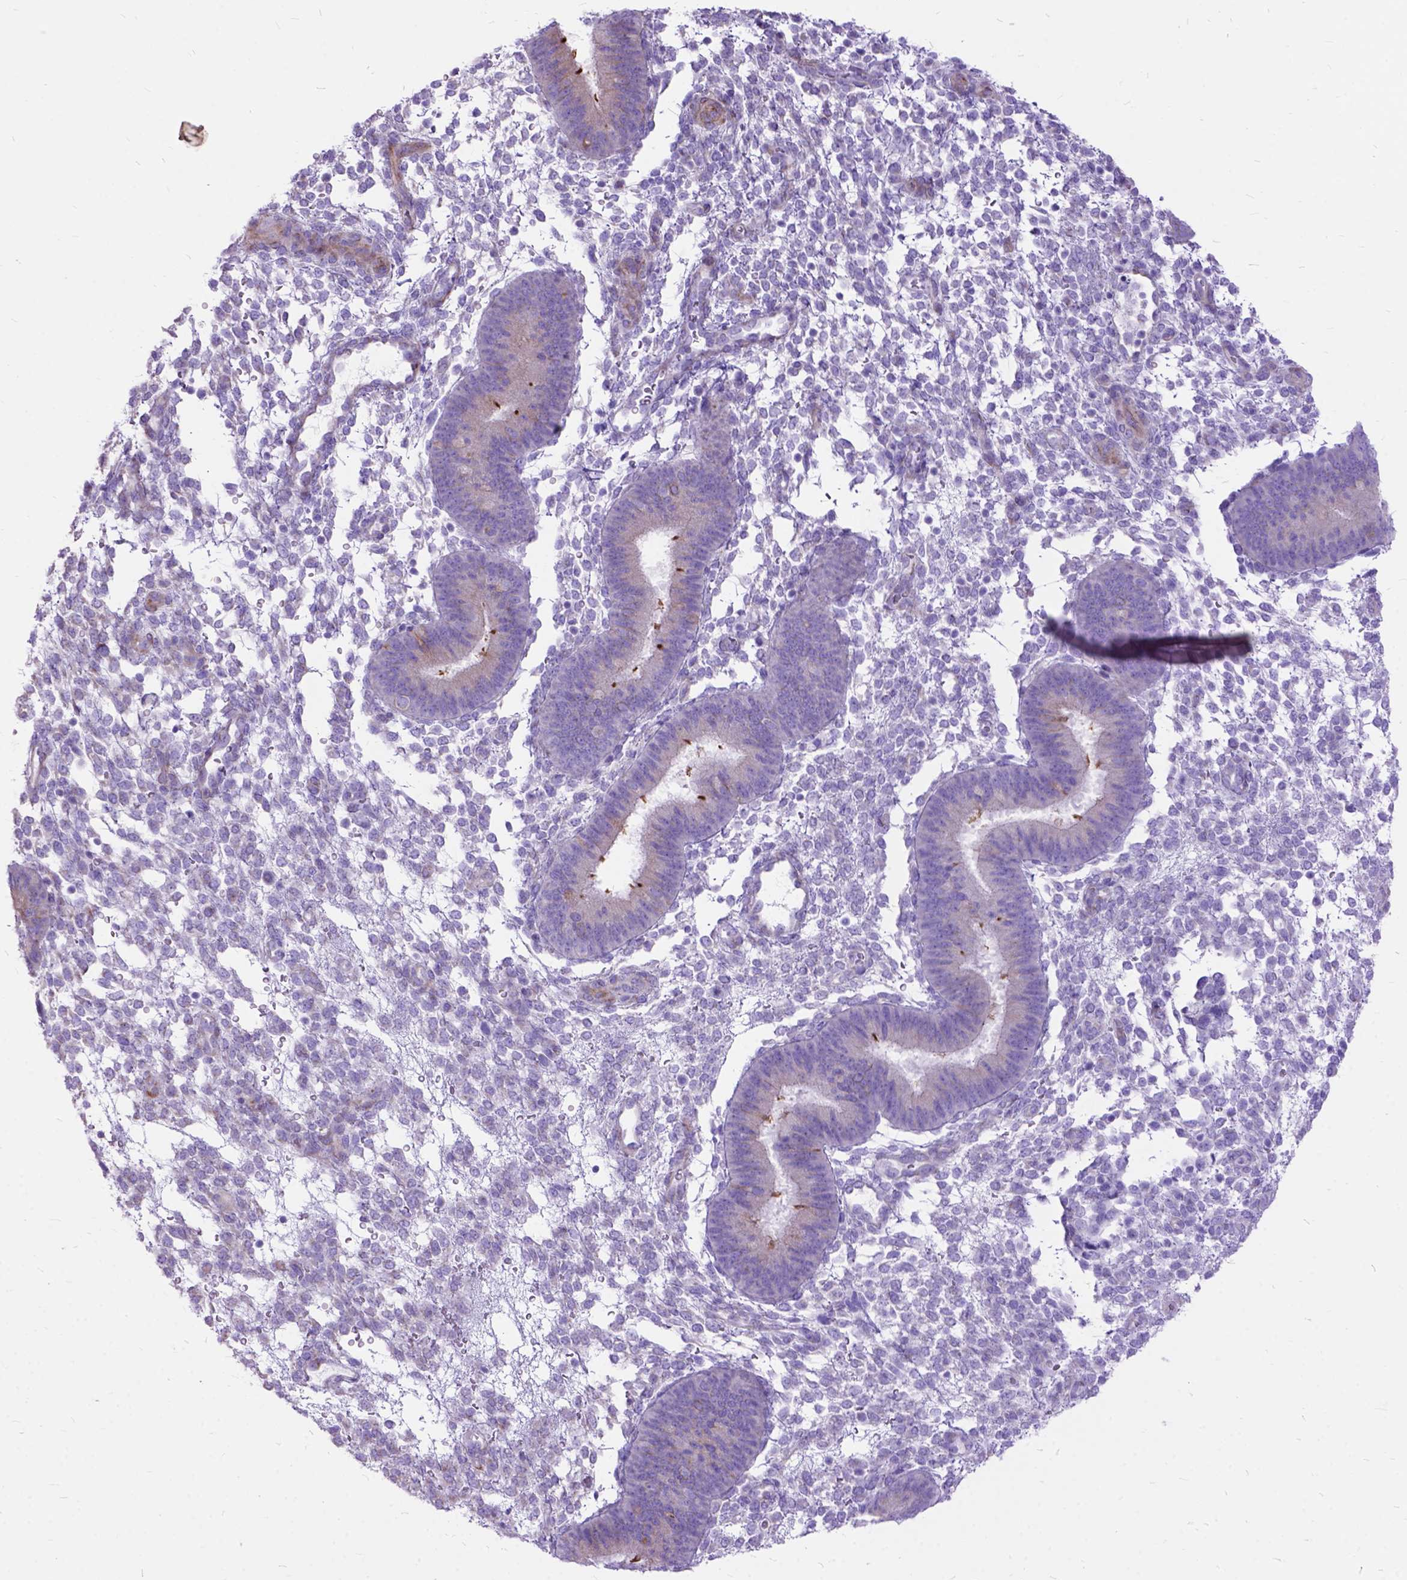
{"staining": {"intensity": "negative", "quantity": "none", "location": "none"}, "tissue": "endometrium", "cell_type": "Cells in endometrial stroma", "image_type": "normal", "snomed": [{"axis": "morphology", "description": "Normal tissue, NOS"}, {"axis": "topography", "description": "Endometrium"}], "caption": "The photomicrograph shows no significant positivity in cells in endometrial stroma of endometrium.", "gene": "DNAH2", "patient": {"sex": "female", "age": 39}}